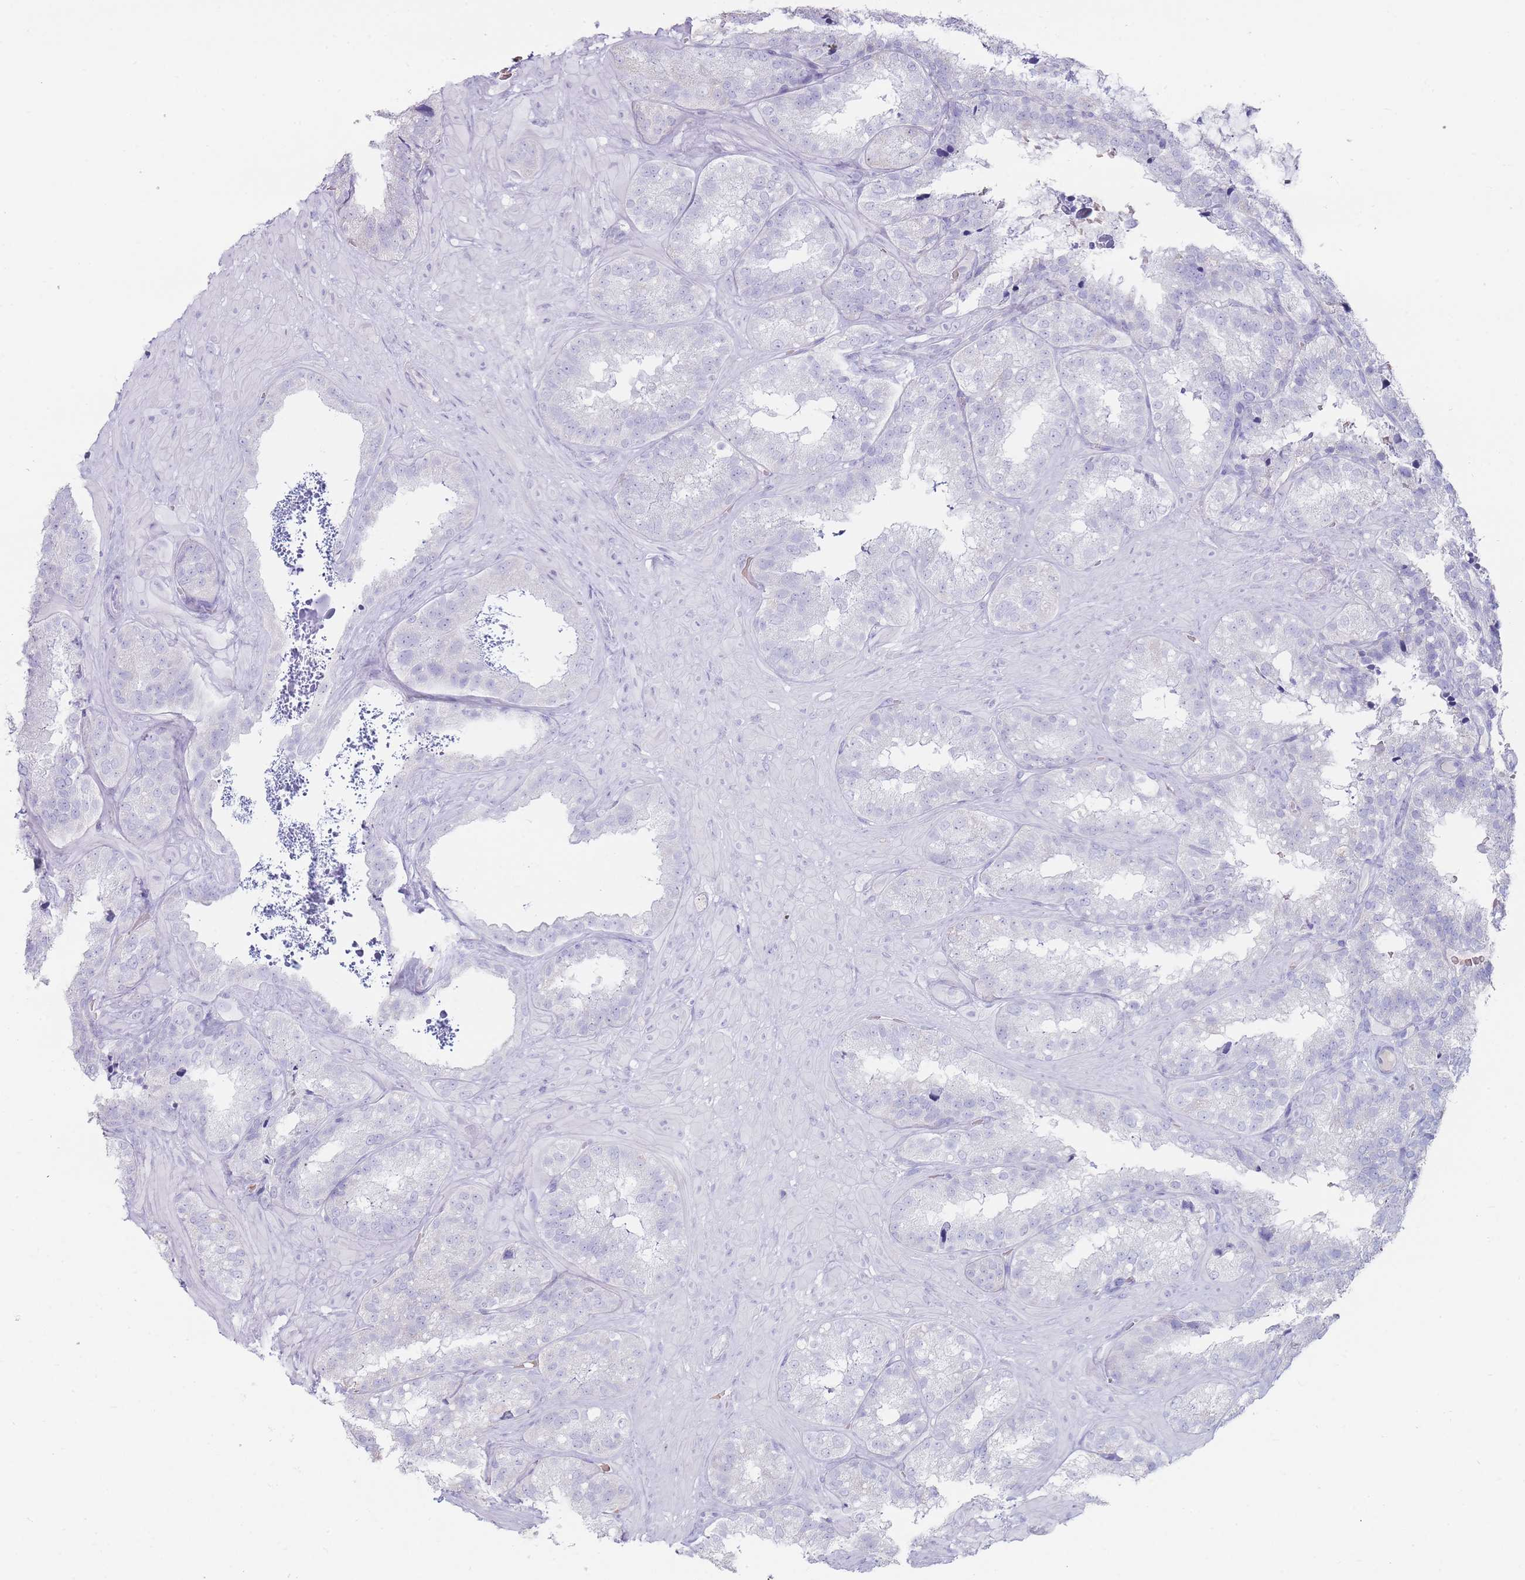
{"staining": {"intensity": "negative", "quantity": "none", "location": "none"}, "tissue": "seminal vesicle", "cell_type": "Glandular cells", "image_type": "normal", "snomed": [{"axis": "morphology", "description": "Normal tissue, NOS"}, {"axis": "topography", "description": "Seminal veicle"}], "caption": "This is an immunohistochemistry histopathology image of benign seminal vesicle. There is no staining in glandular cells.", "gene": "ENSG00000284931", "patient": {"sex": "male", "age": 58}}